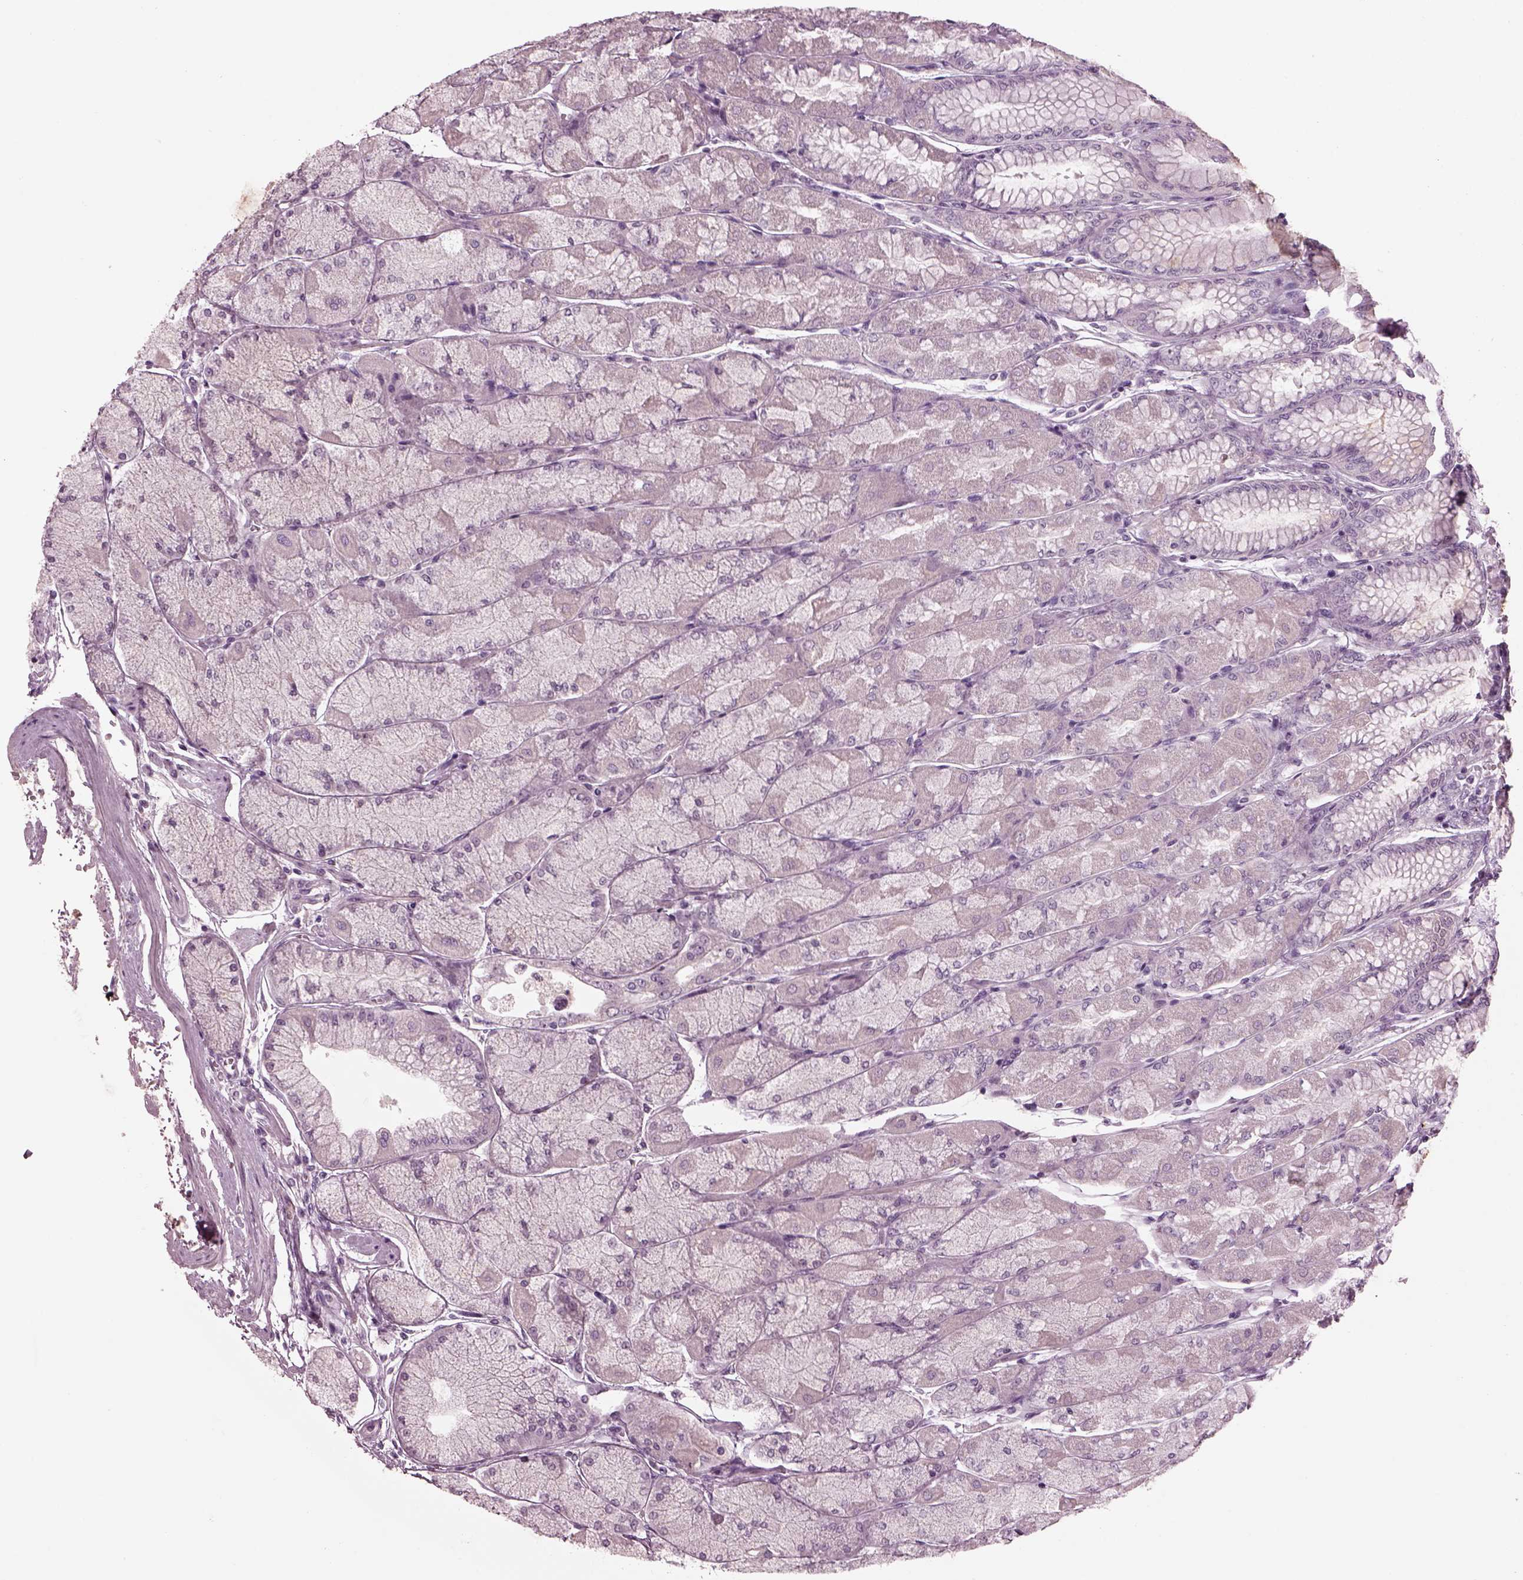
{"staining": {"intensity": "negative", "quantity": "none", "location": "none"}, "tissue": "stomach", "cell_type": "Glandular cells", "image_type": "normal", "snomed": [{"axis": "morphology", "description": "Normal tissue, NOS"}, {"axis": "topography", "description": "Stomach, upper"}], "caption": "Stomach stained for a protein using IHC shows no positivity glandular cells.", "gene": "DPYSL5", "patient": {"sex": "male", "age": 60}}